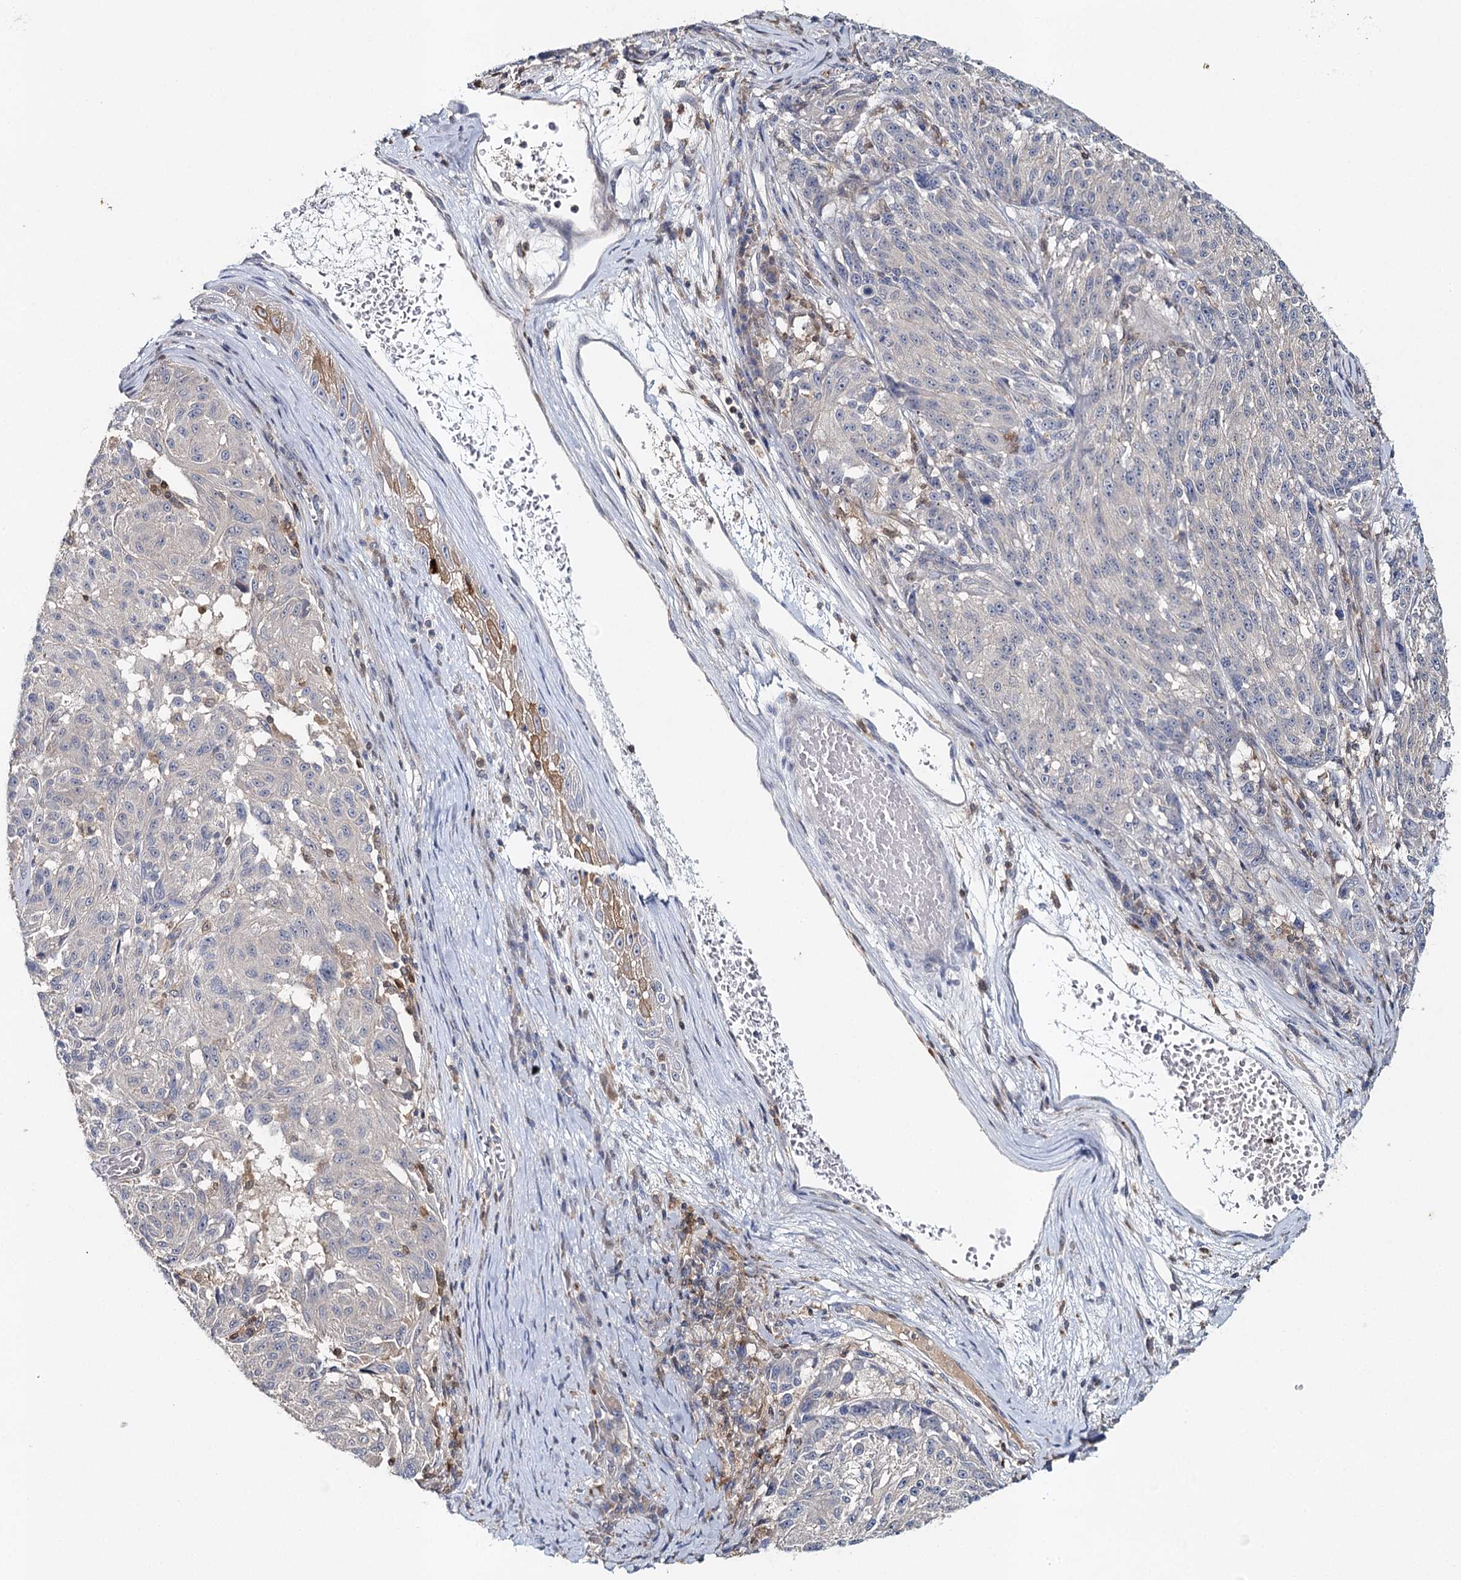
{"staining": {"intensity": "negative", "quantity": "none", "location": "none"}, "tissue": "melanoma", "cell_type": "Tumor cells", "image_type": "cancer", "snomed": [{"axis": "morphology", "description": "Malignant melanoma, NOS"}, {"axis": "topography", "description": "Skin"}], "caption": "IHC of human malignant melanoma exhibits no positivity in tumor cells. The staining is performed using DAB (3,3'-diaminobenzidine) brown chromogen with nuclei counter-stained in using hematoxylin.", "gene": "SLC41A2", "patient": {"sex": "male", "age": 53}}